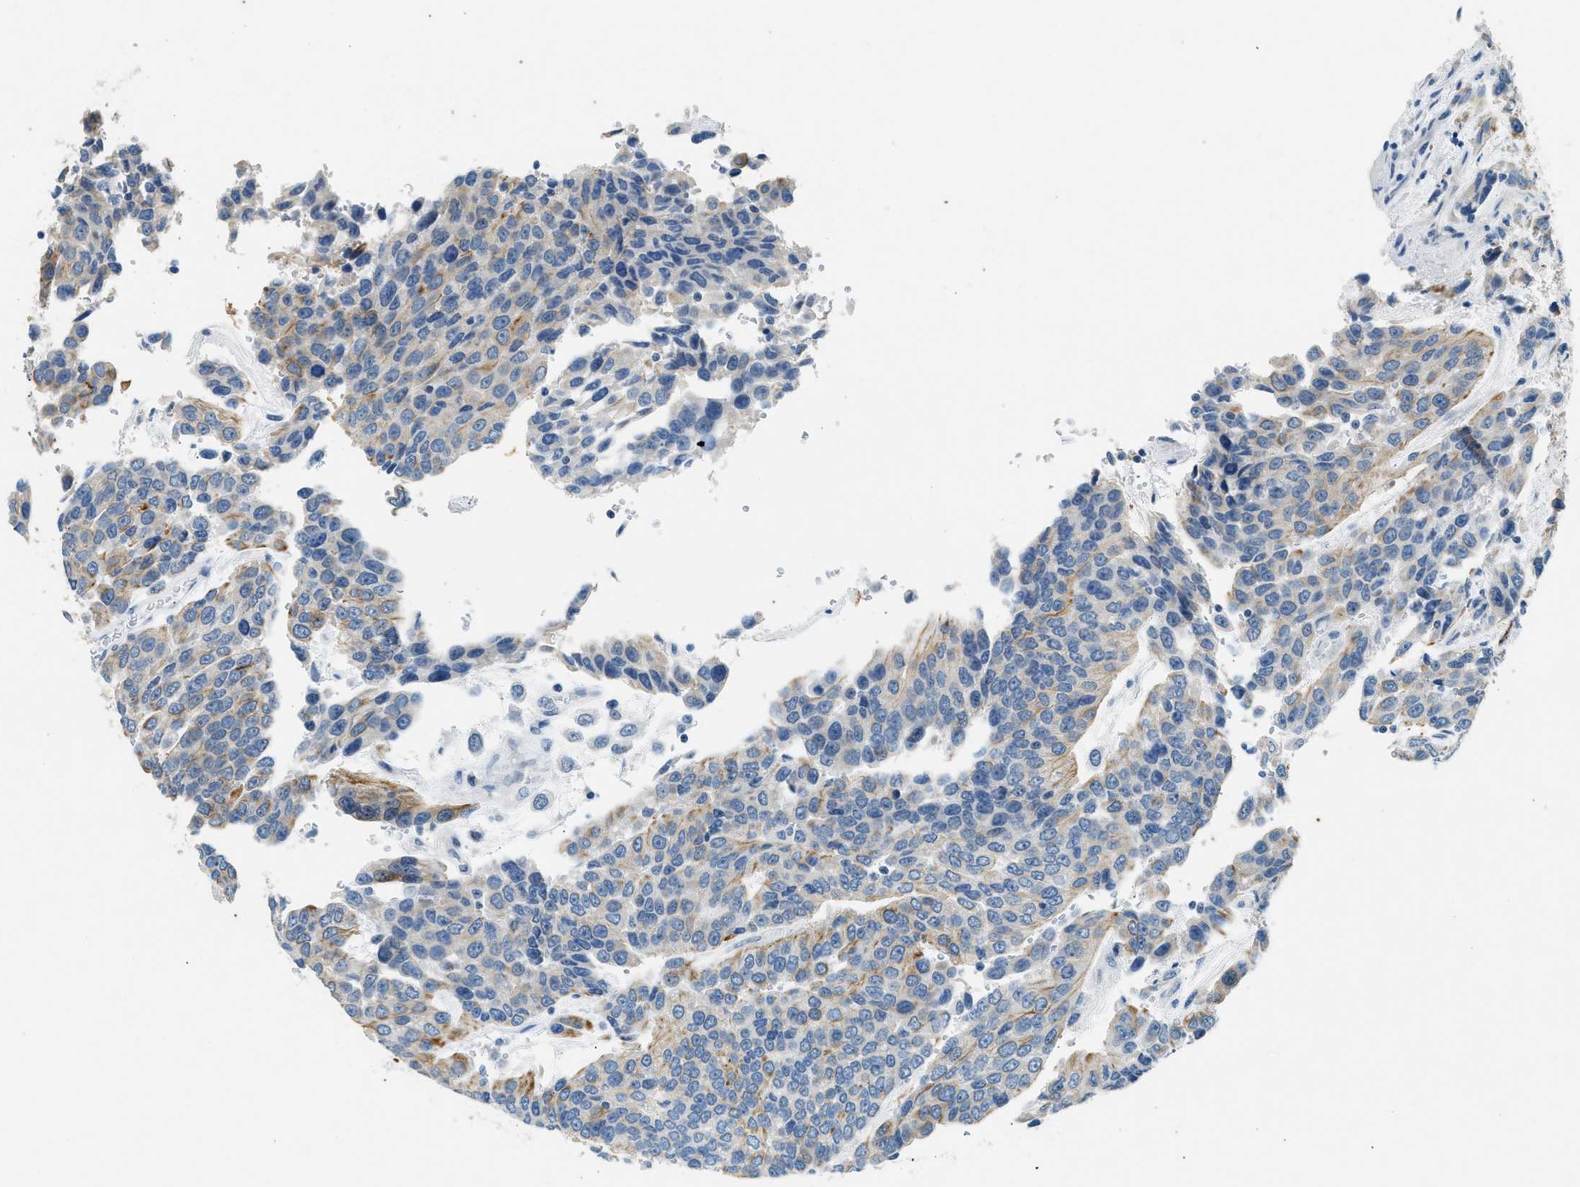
{"staining": {"intensity": "moderate", "quantity": "<25%", "location": "cytoplasmic/membranous"}, "tissue": "urothelial cancer", "cell_type": "Tumor cells", "image_type": "cancer", "snomed": [{"axis": "morphology", "description": "Urothelial carcinoma, High grade"}, {"axis": "topography", "description": "Urinary bladder"}], "caption": "This histopathology image reveals immunohistochemistry staining of human urothelial cancer, with low moderate cytoplasmic/membranous positivity in approximately <25% of tumor cells.", "gene": "CFAP20", "patient": {"sex": "female", "age": 80}}